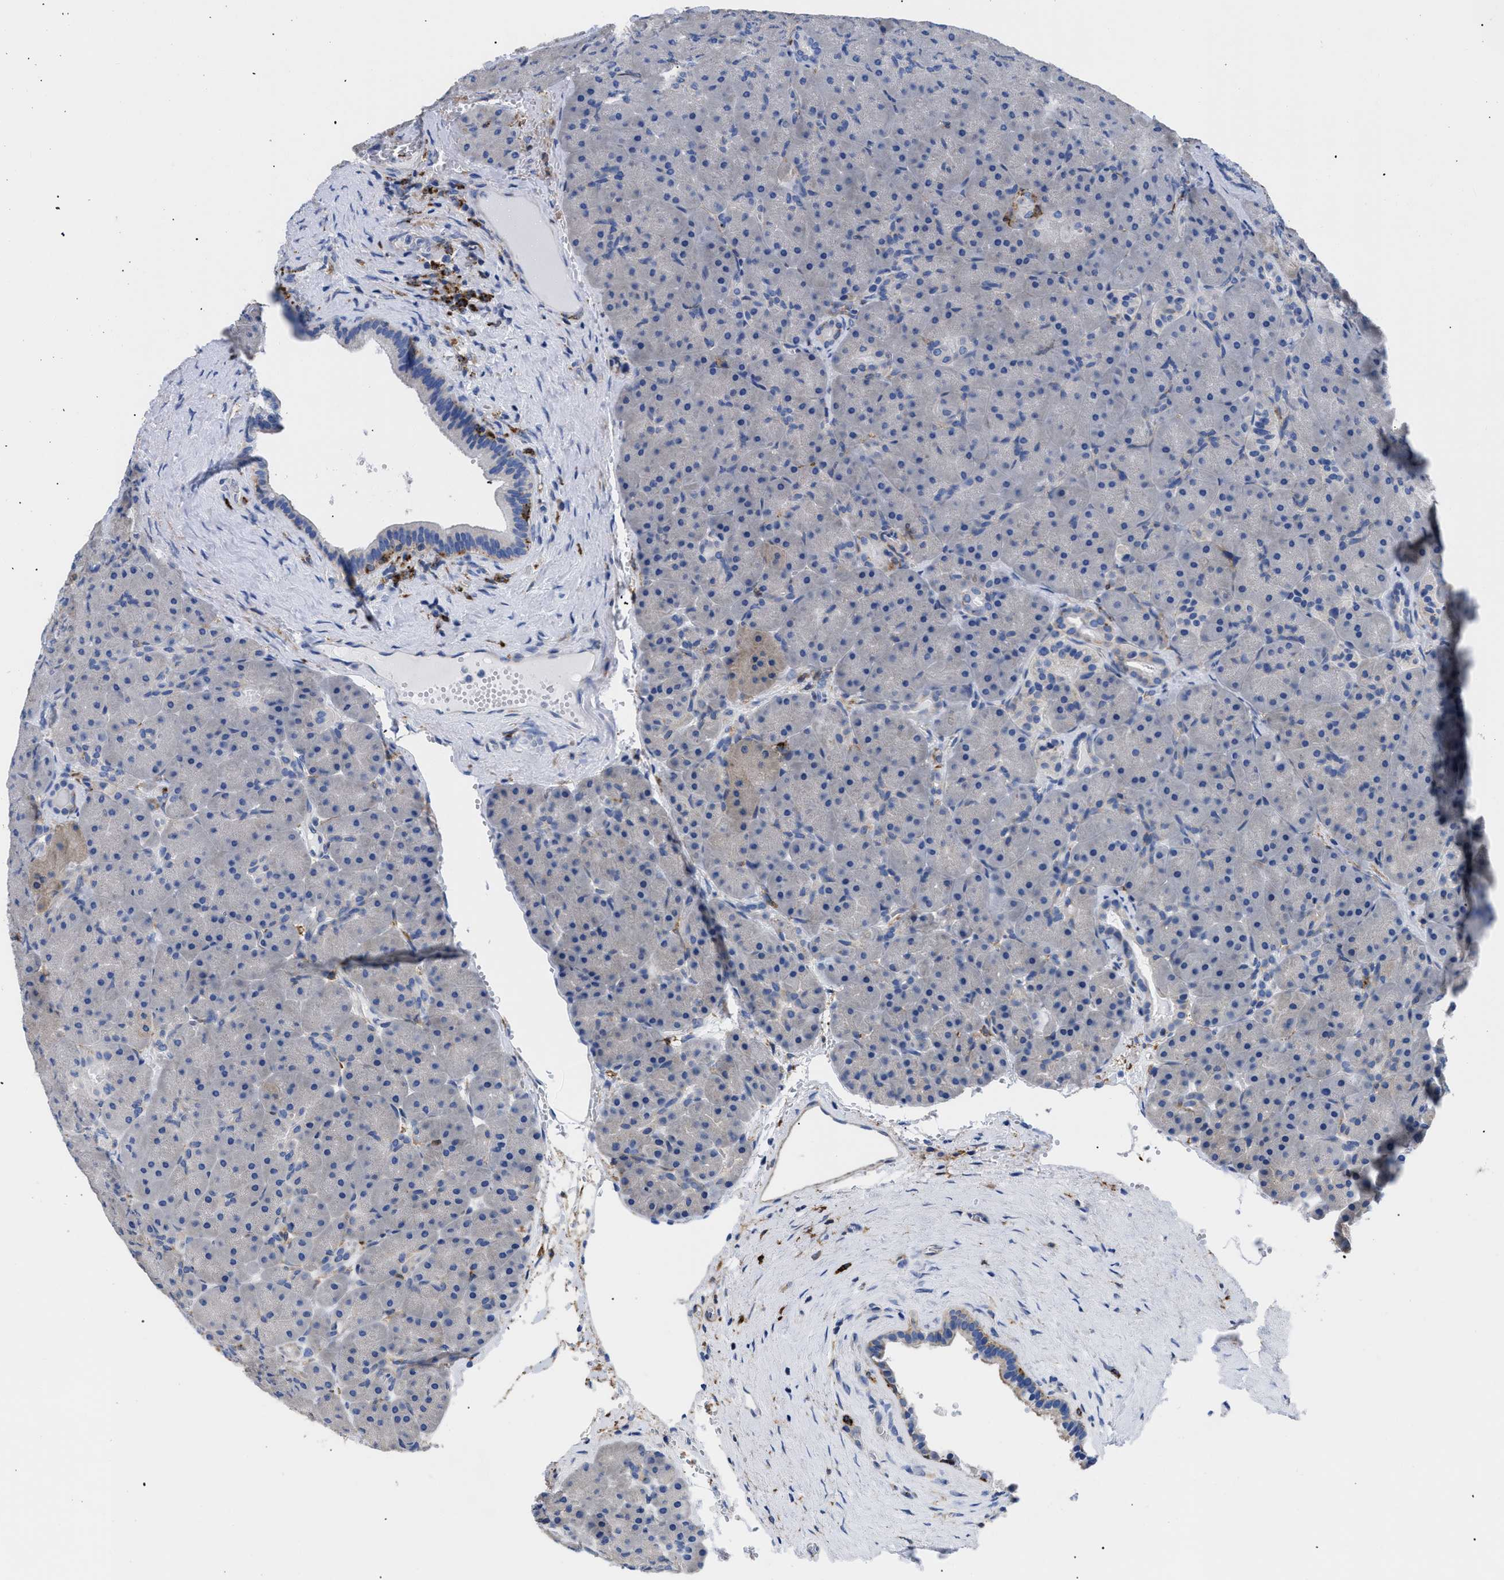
{"staining": {"intensity": "negative", "quantity": "none", "location": "none"}, "tissue": "pancreas", "cell_type": "Exocrine glandular cells", "image_type": "normal", "snomed": [{"axis": "morphology", "description": "Normal tissue, NOS"}, {"axis": "topography", "description": "Pancreas"}], "caption": "Human pancreas stained for a protein using immunohistochemistry exhibits no staining in exocrine glandular cells.", "gene": "HLA", "patient": {"sex": "male", "age": 66}}